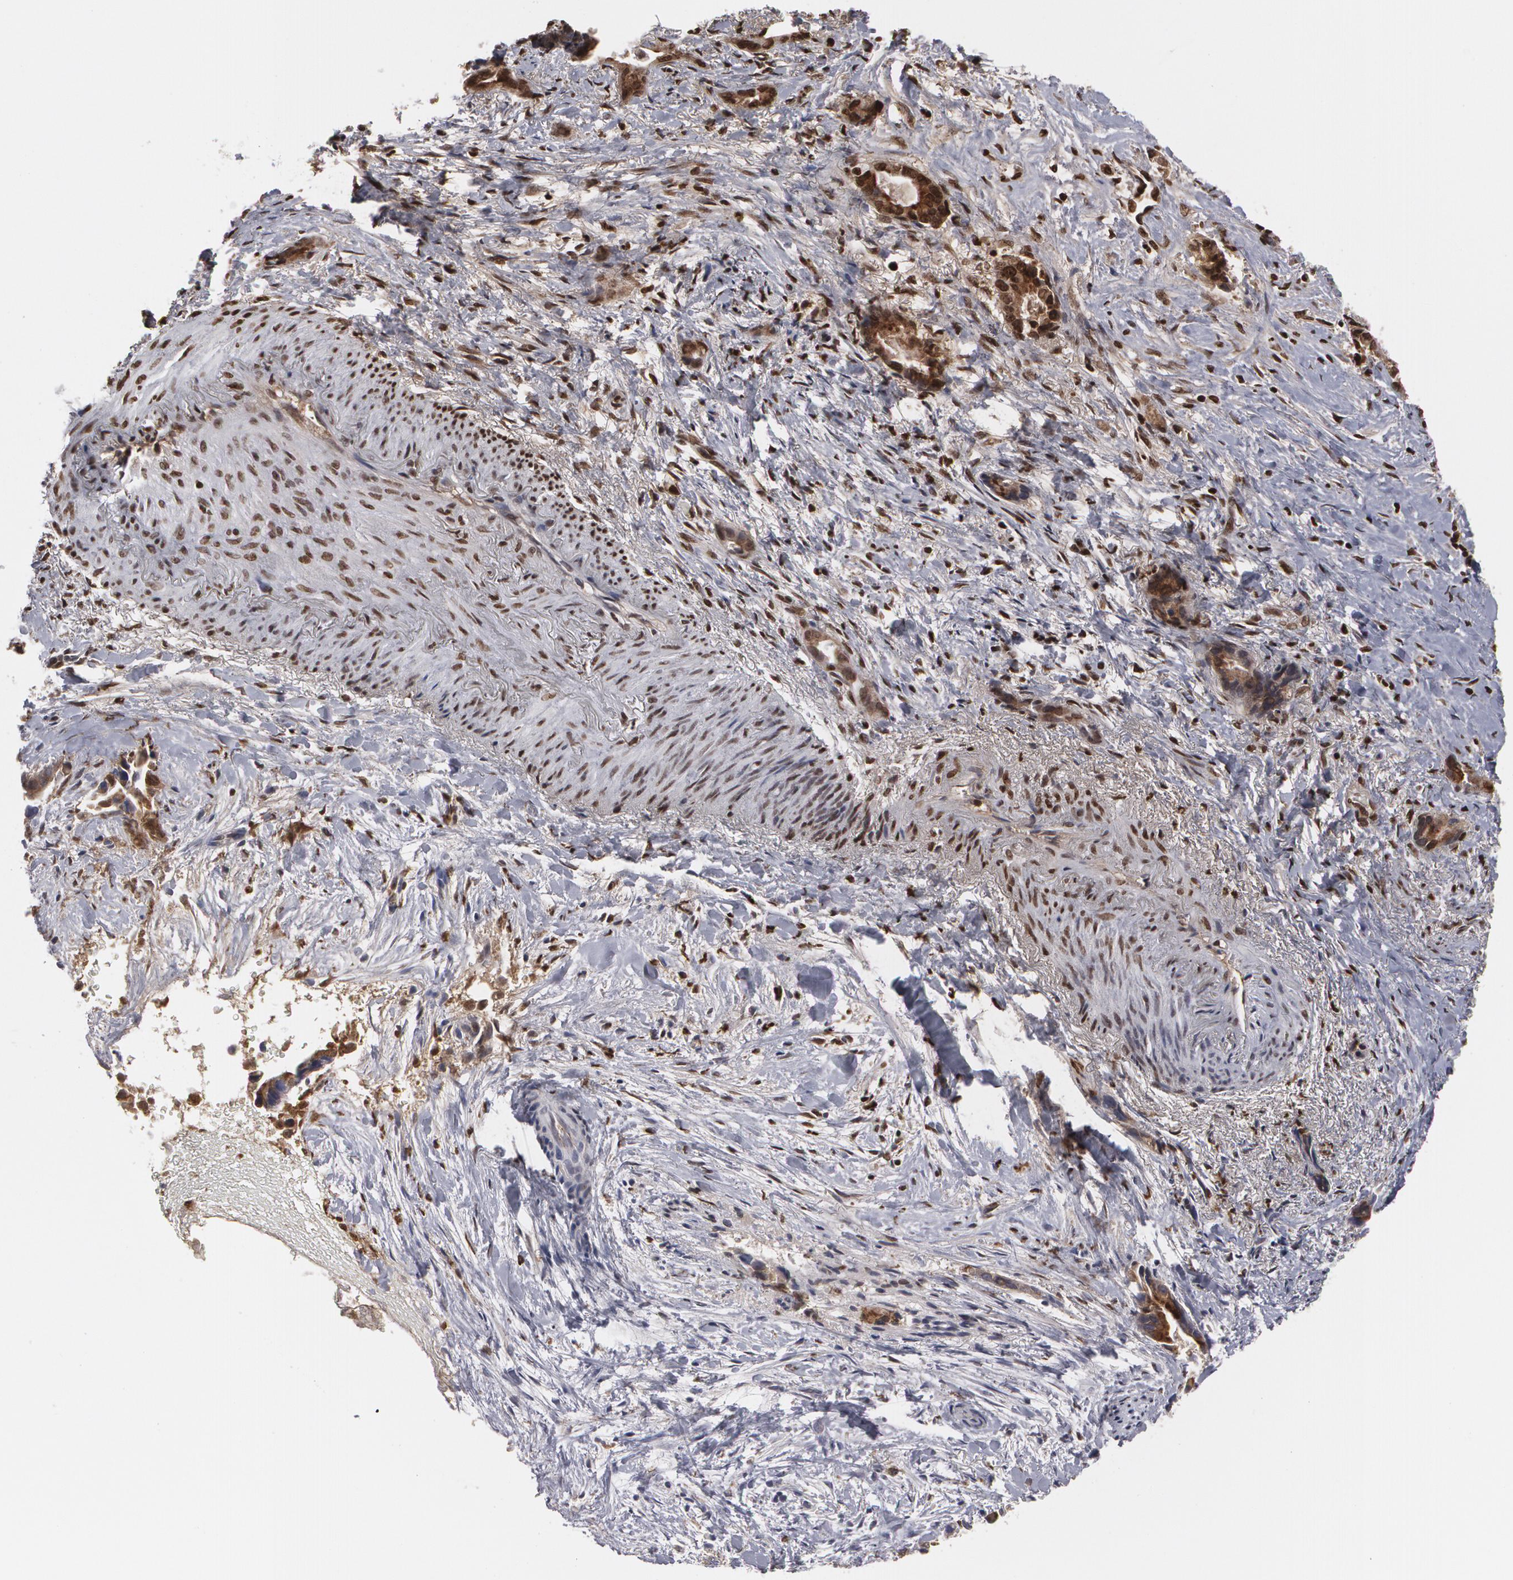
{"staining": {"intensity": "moderate", "quantity": "25%-75%", "location": "cytoplasmic/membranous"}, "tissue": "liver cancer", "cell_type": "Tumor cells", "image_type": "cancer", "snomed": [{"axis": "morphology", "description": "Cholangiocarcinoma"}, {"axis": "topography", "description": "Liver"}], "caption": "Human liver cholangiocarcinoma stained with a protein marker shows moderate staining in tumor cells.", "gene": "LRG1", "patient": {"sex": "female", "age": 55}}